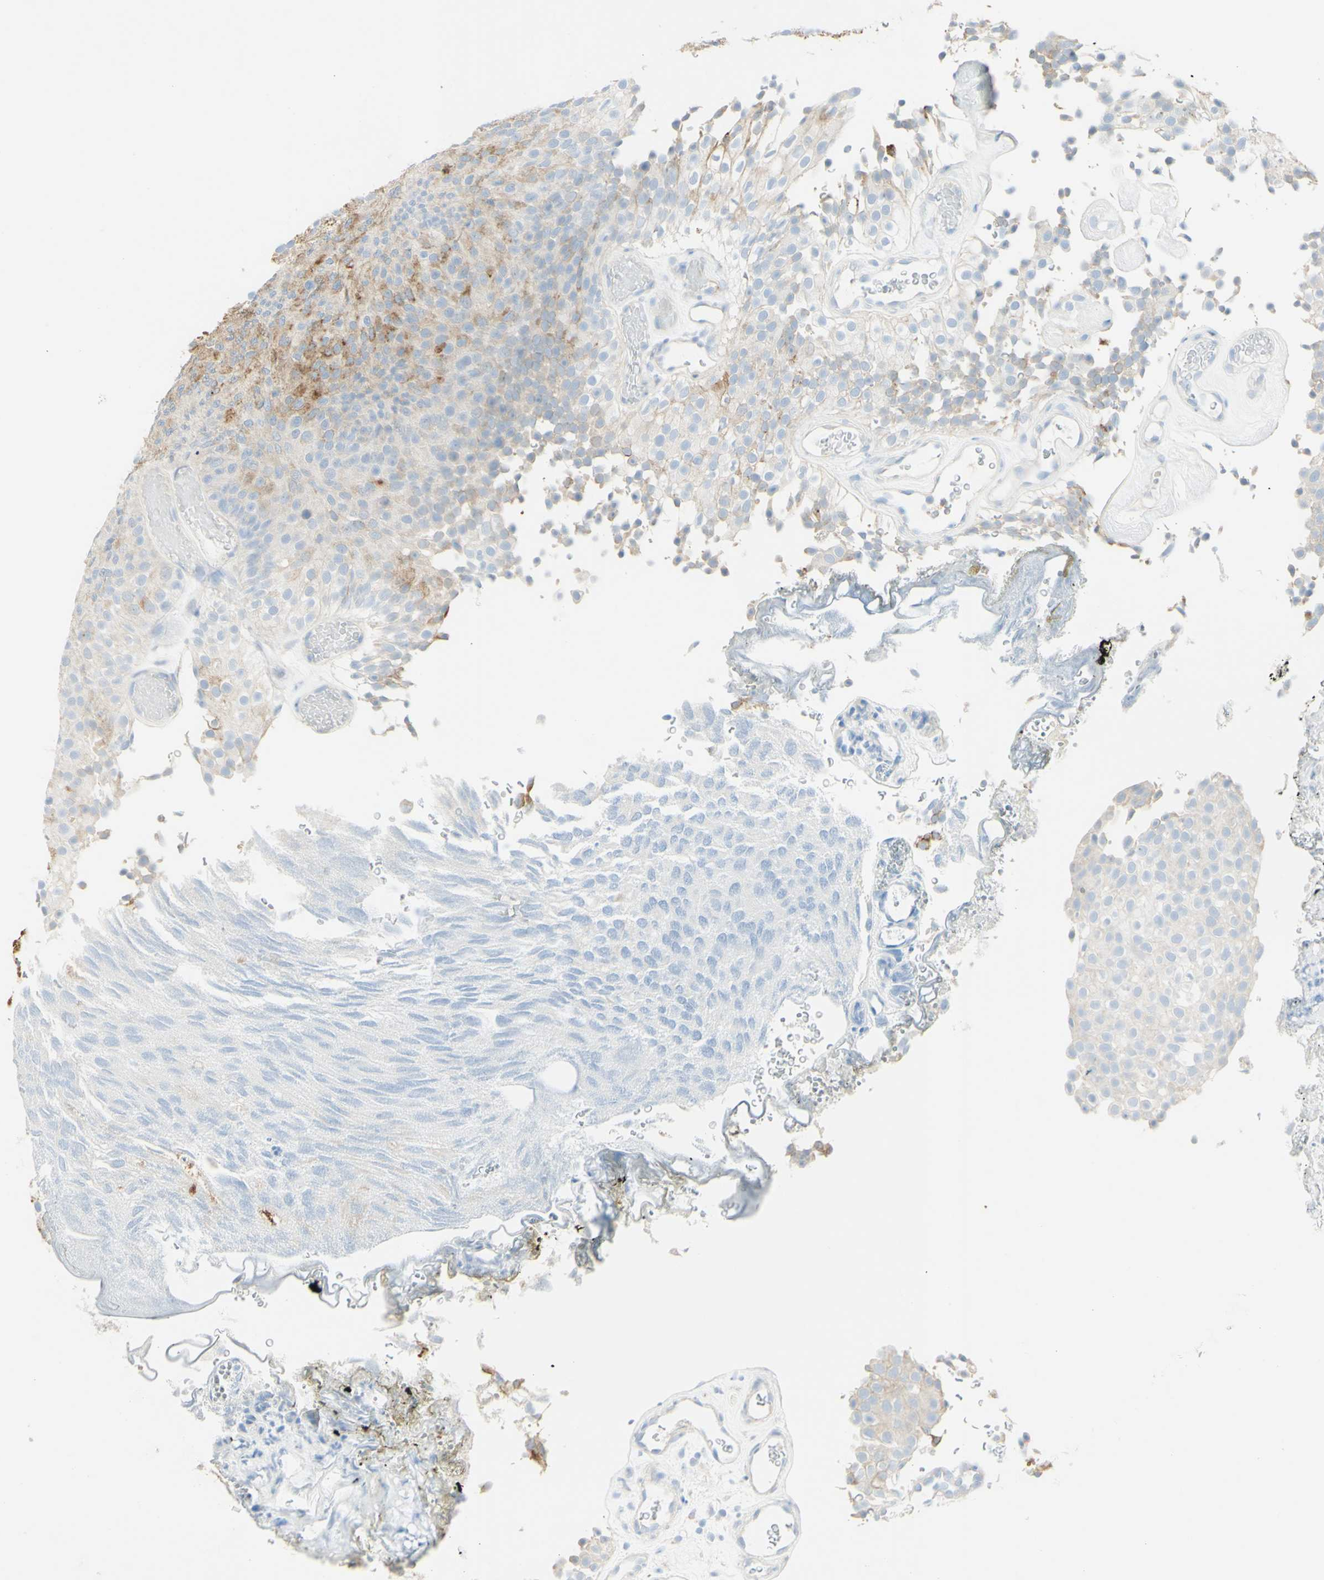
{"staining": {"intensity": "weak", "quantity": "<25%", "location": "cytoplasmic/membranous"}, "tissue": "urothelial cancer", "cell_type": "Tumor cells", "image_type": "cancer", "snomed": [{"axis": "morphology", "description": "Urothelial carcinoma, Low grade"}, {"axis": "topography", "description": "Urinary bladder"}], "caption": "Tumor cells are negative for brown protein staining in low-grade urothelial carcinoma.", "gene": "TSPAN1", "patient": {"sex": "male", "age": 78}}